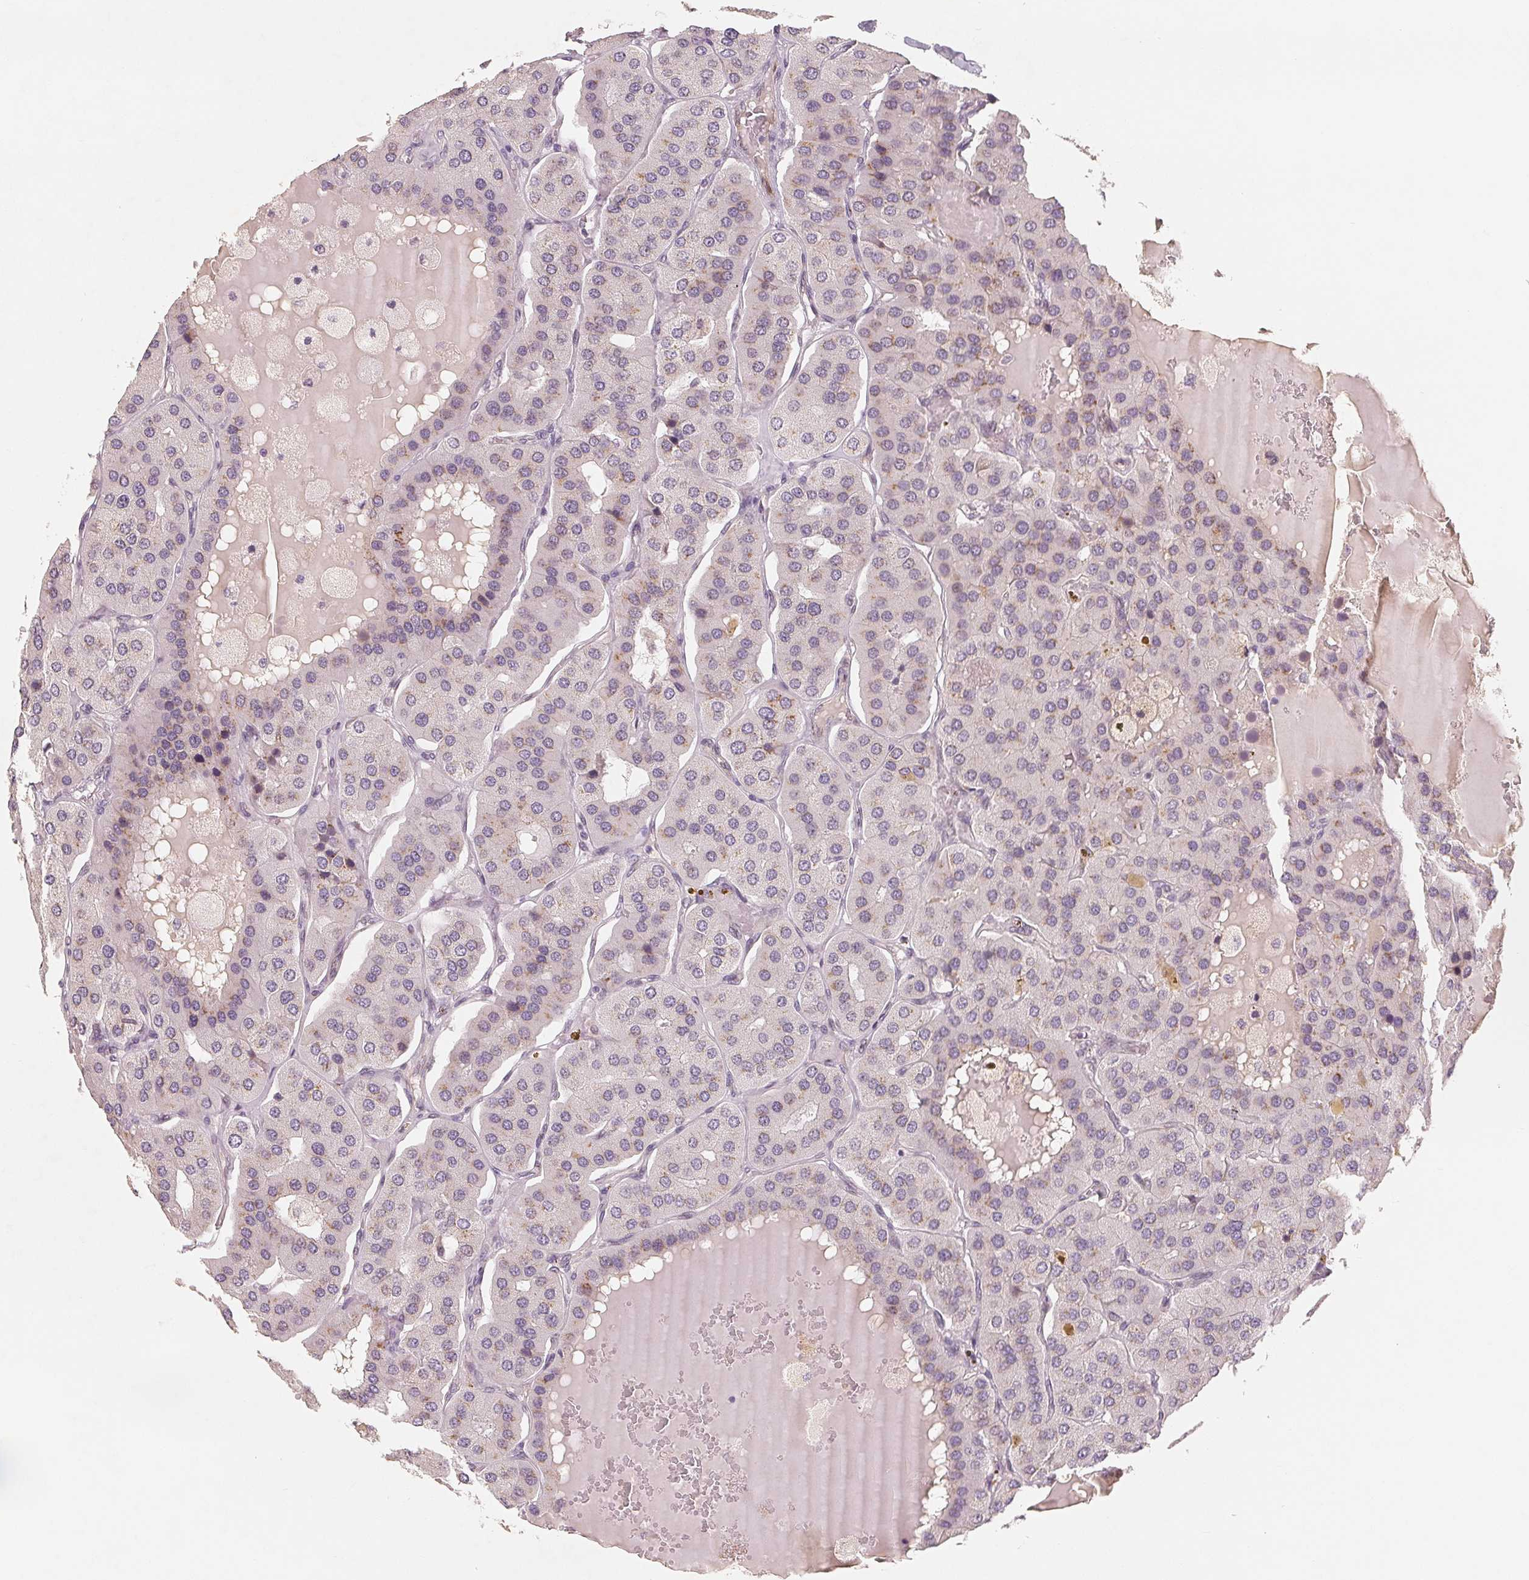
{"staining": {"intensity": "negative", "quantity": "none", "location": "none"}, "tissue": "parathyroid gland", "cell_type": "Glandular cells", "image_type": "normal", "snomed": [{"axis": "morphology", "description": "Normal tissue, NOS"}, {"axis": "morphology", "description": "Adenoma, NOS"}, {"axis": "topography", "description": "Parathyroid gland"}], "caption": "Histopathology image shows no protein positivity in glandular cells of unremarkable parathyroid gland.", "gene": "TMSB15B", "patient": {"sex": "female", "age": 86}}